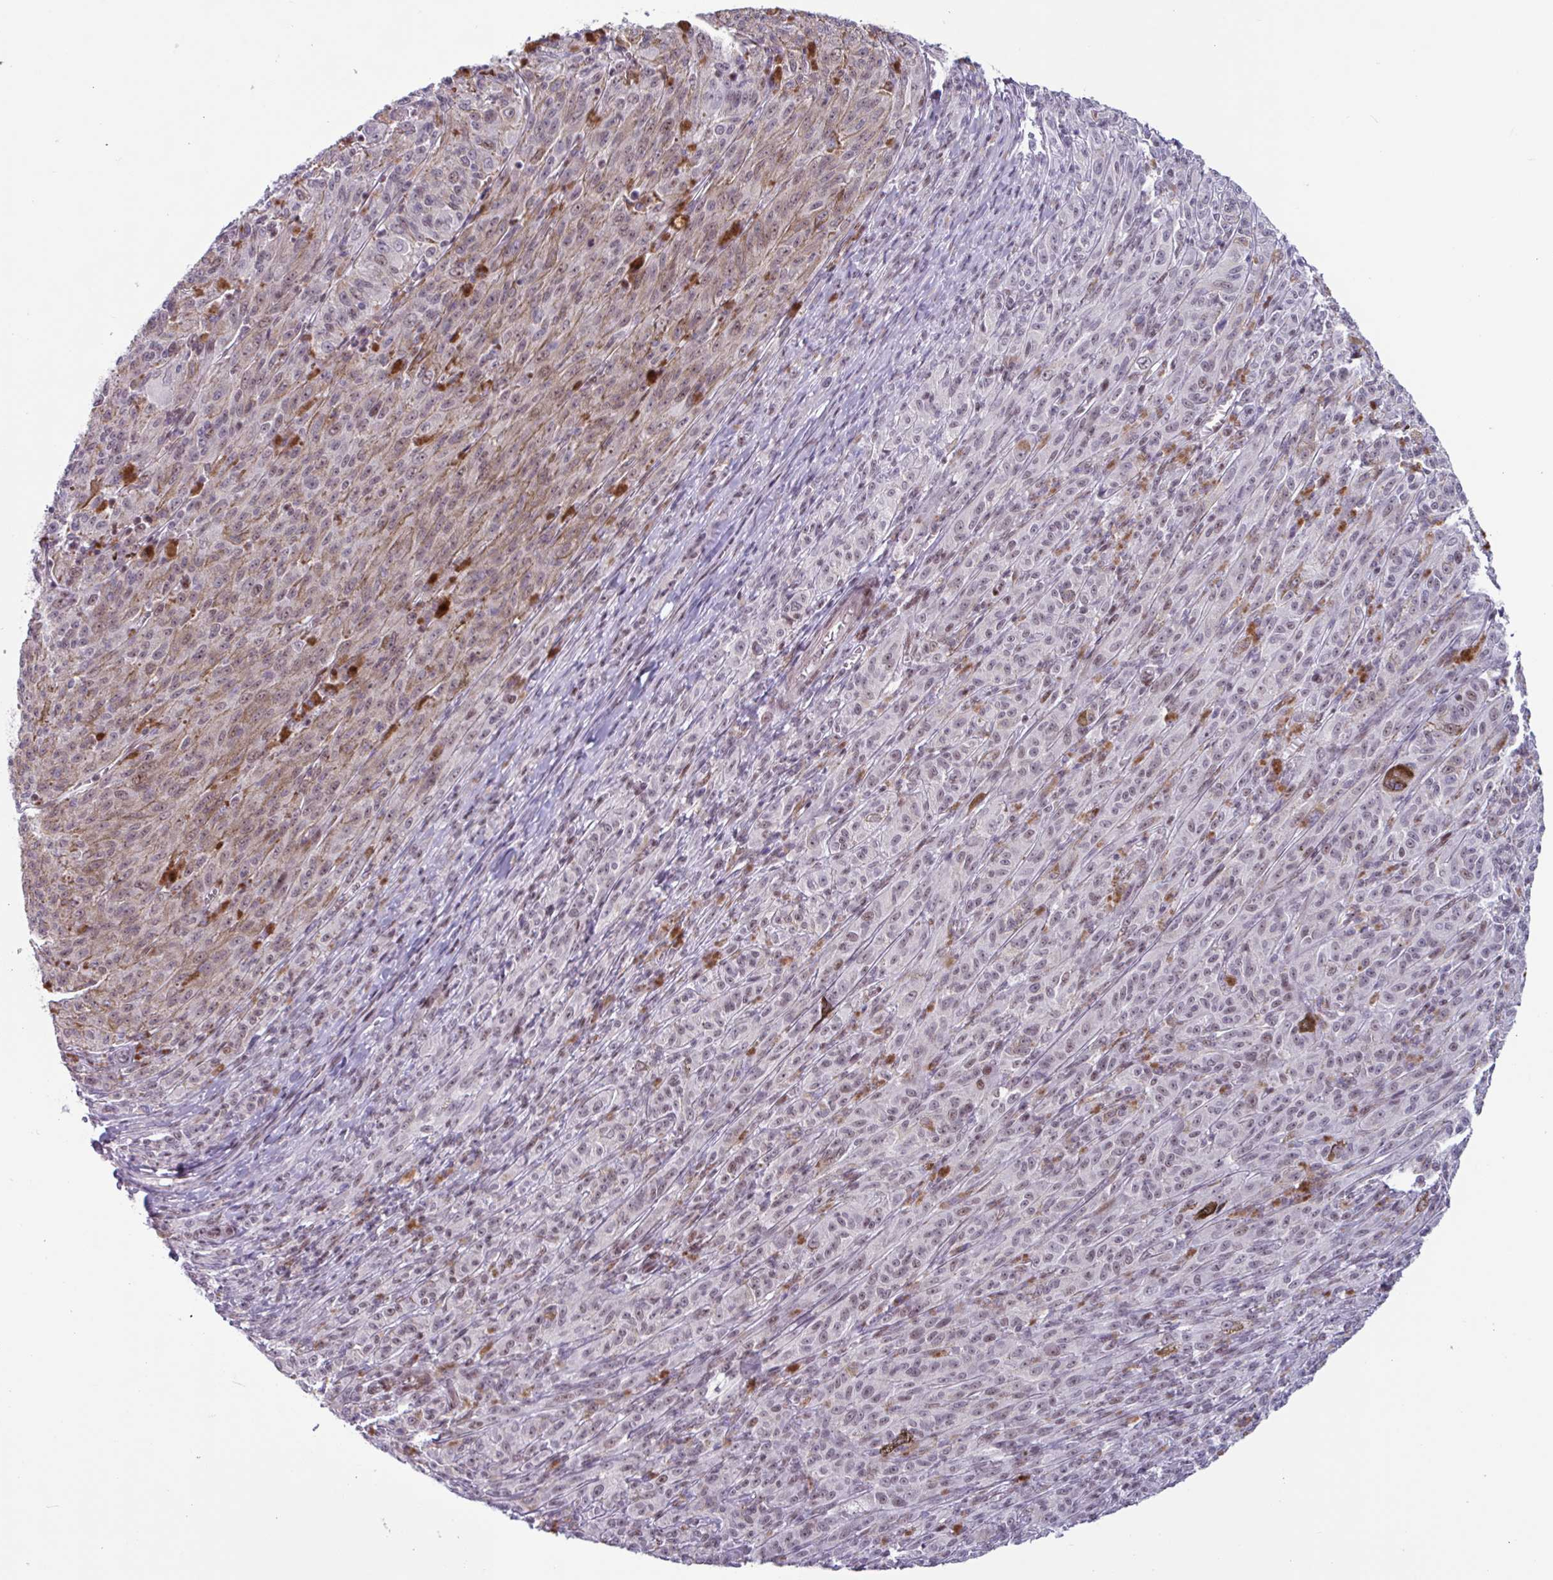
{"staining": {"intensity": "weak", "quantity": "<25%", "location": "nuclear"}, "tissue": "melanoma", "cell_type": "Tumor cells", "image_type": "cancer", "snomed": [{"axis": "morphology", "description": "Malignant melanoma, NOS"}, {"axis": "topography", "description": "Skin"}], "caption": "Immunohistochemistry image of neoplastic tissue: human melanoma stained with DAB displays no significant protein positivity in tumor cells.", "gene": "ZNF575", "patient": {"sex": "female", "age": 52}}